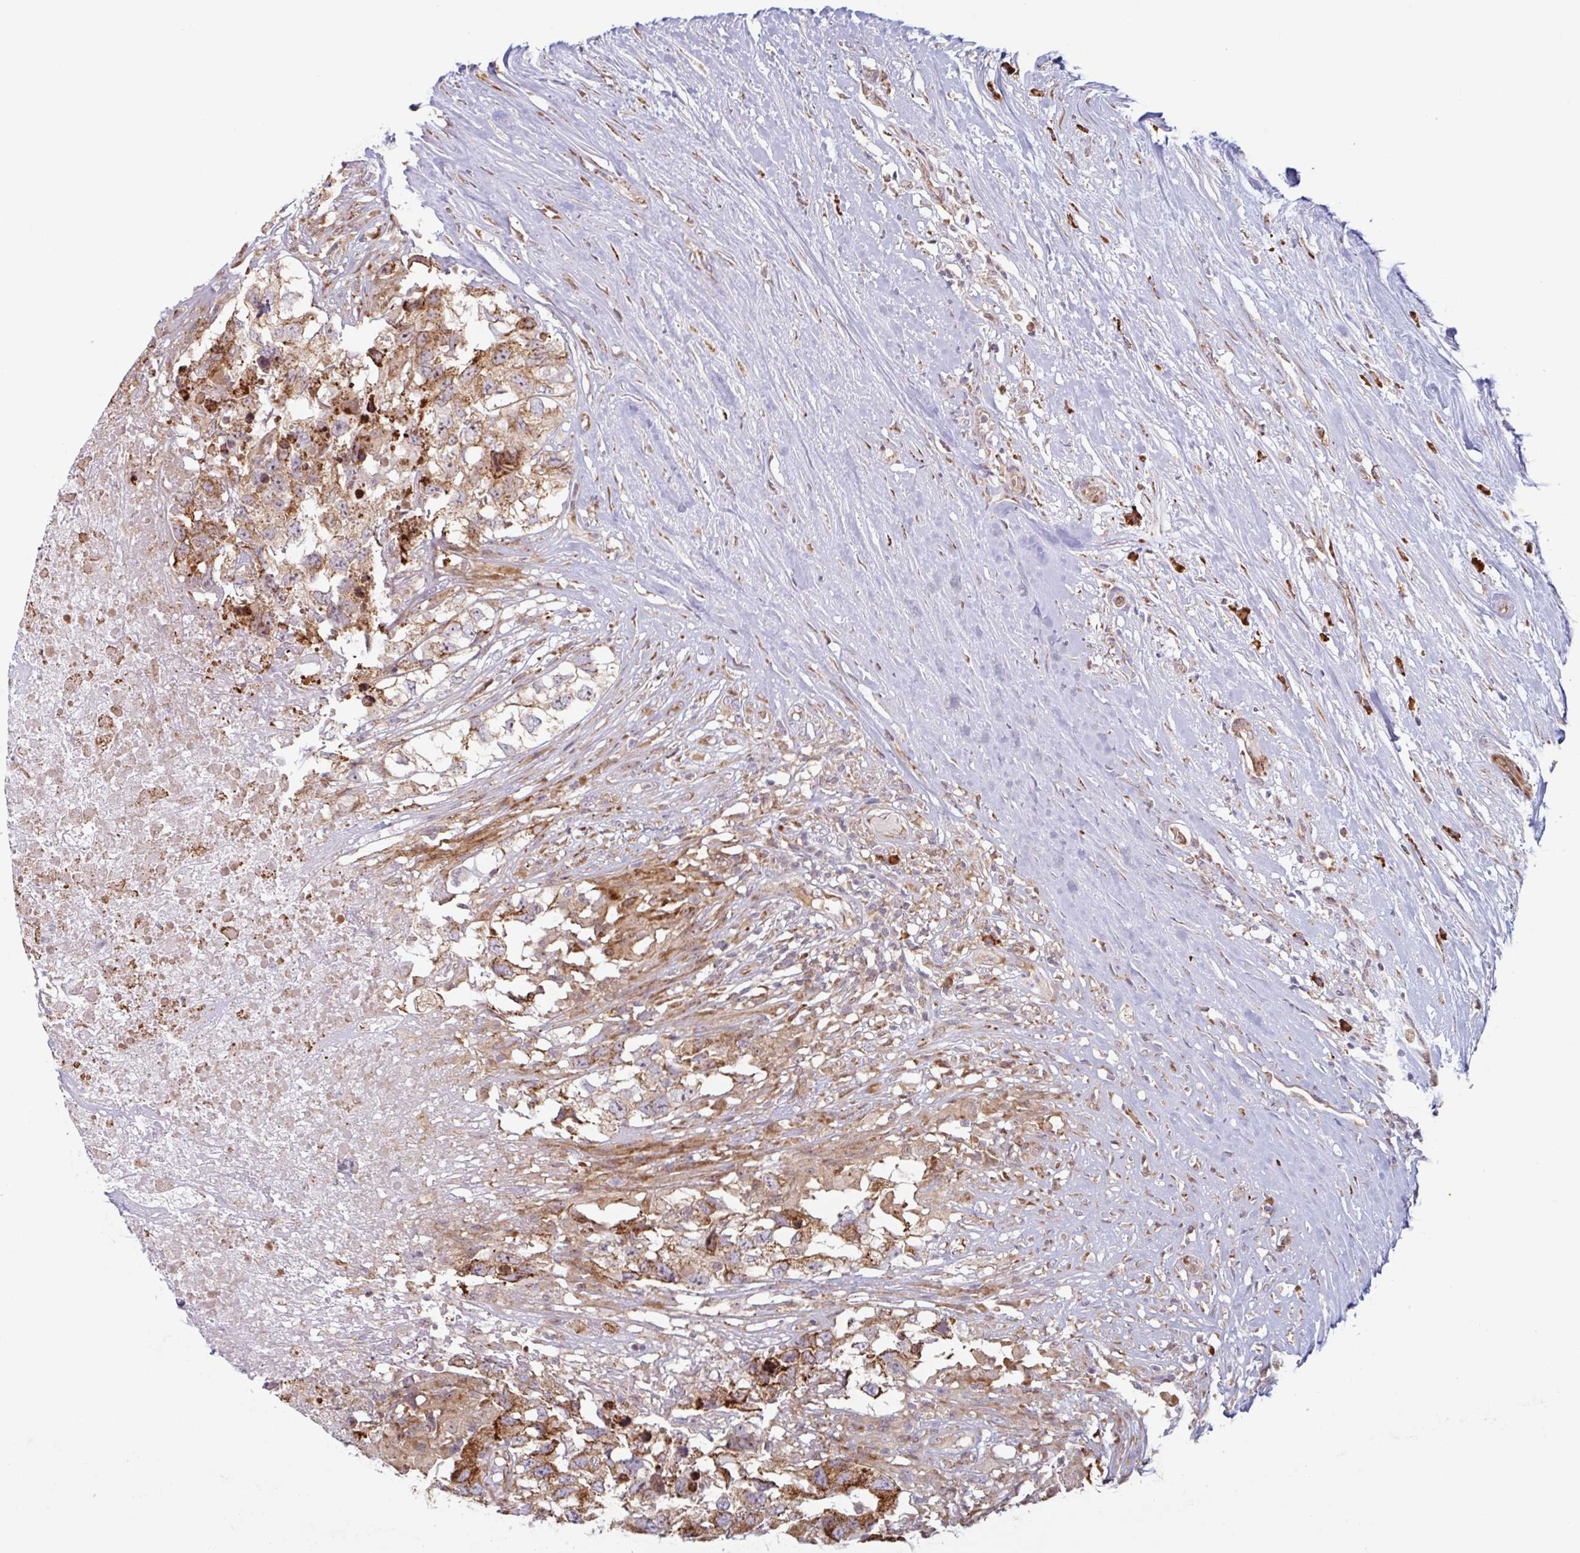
{"staining": {"intensity": "strong", "quantity": "25%-75%", "location": "cytoplasmic/membranous"}, "tissue": "testis cancer", "cell_type": "Tumor cells", "image_type": "cancer", "snomed": [{"axis": "morphology", "description": "Carcinoma, Embryonal, NOS"}, {"axis": "topography", "description": "Testis"}], "caption": "Immunohistochemical staining of human testis cancer reveals strong cytoplasmic/membranous protein expression in approximately 25%-75% of tumor cells. The protein of interest is stained brown, and the nuclei are stained in blue (DAB IHC with brightfield microscopy, high magnification).", "gene": "RIT1", "patient": {"sex": "male", "age": 83}}